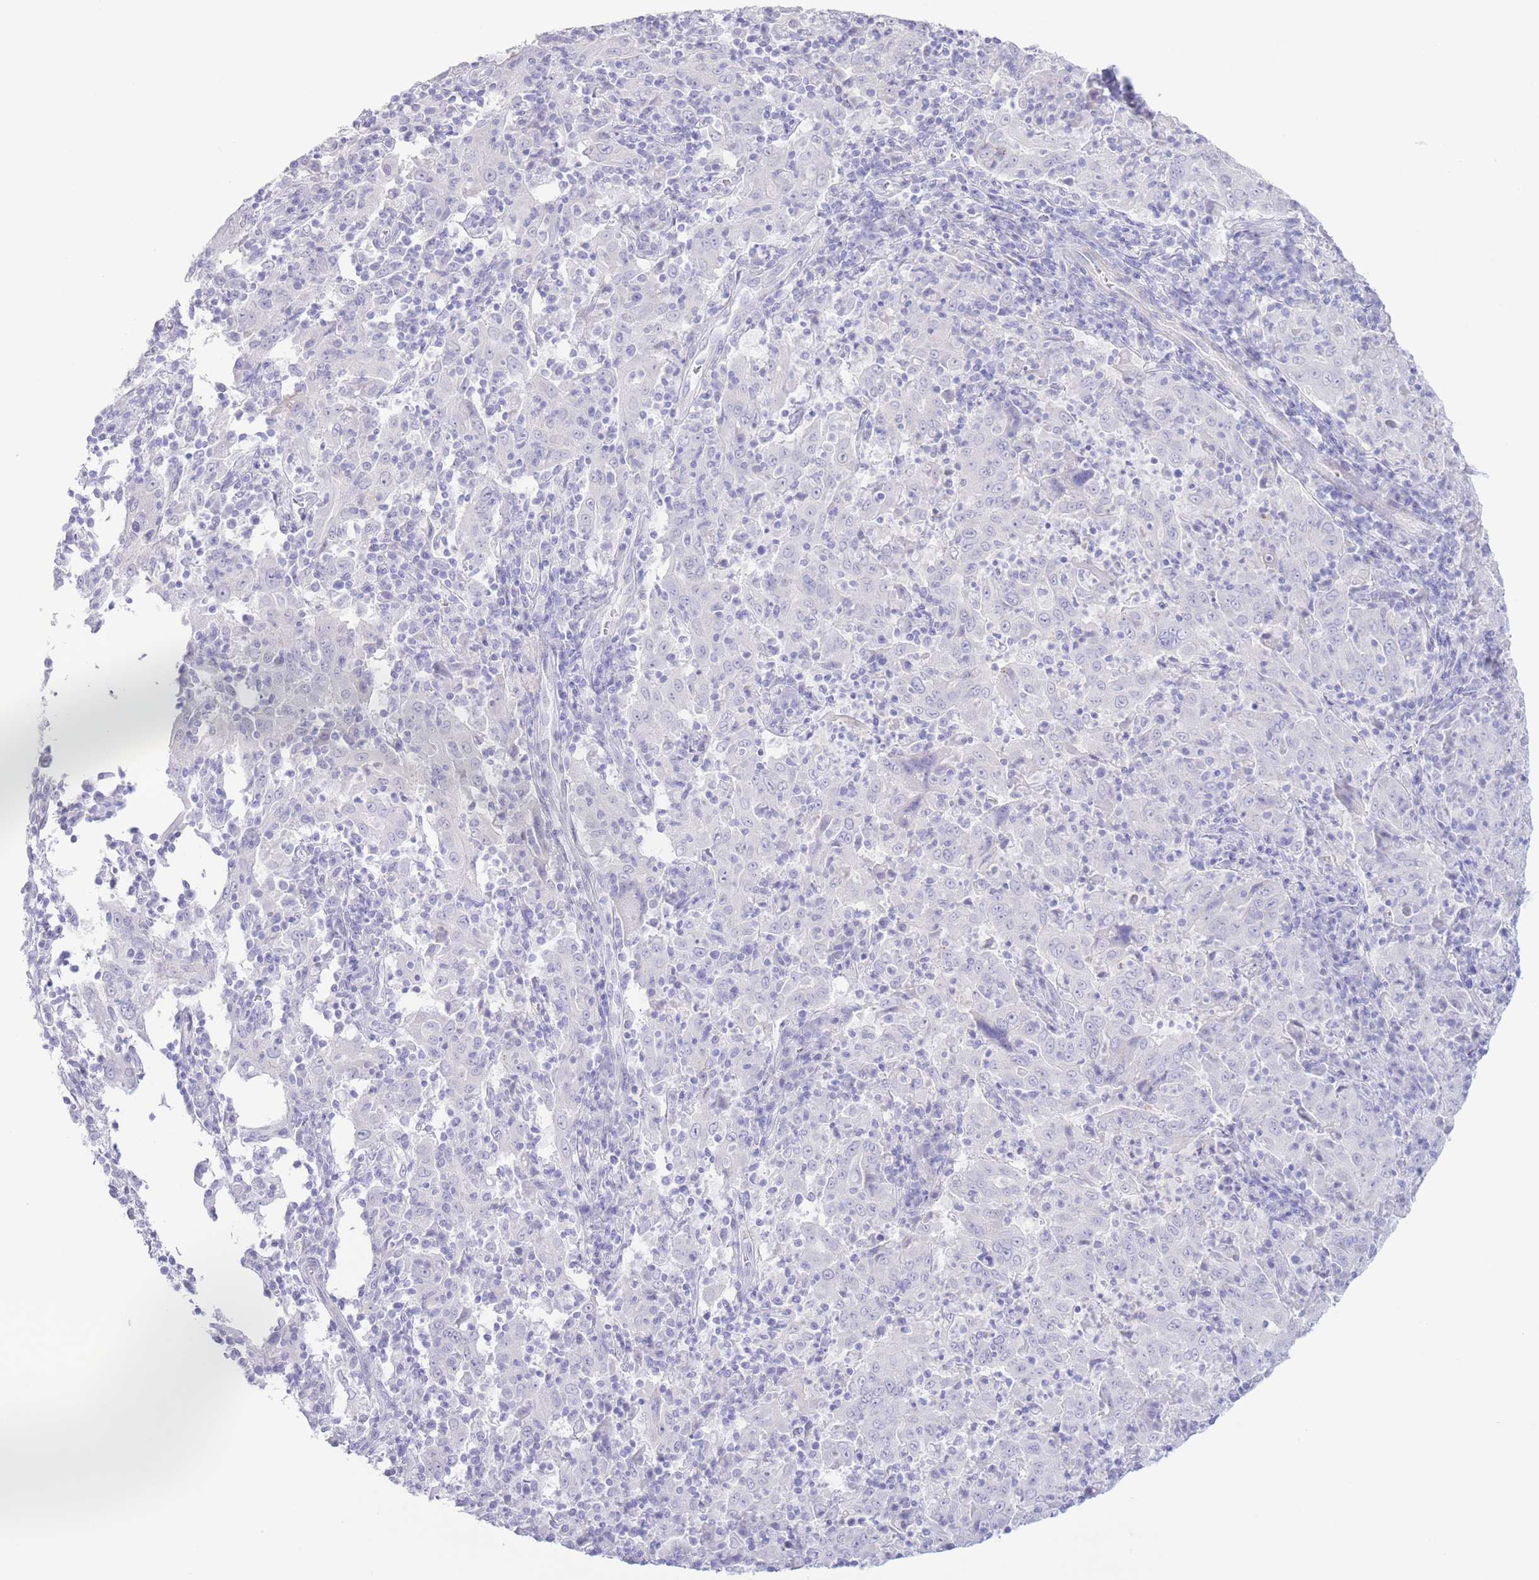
{"staining": {"intensity": "negative", "quantity": "none", "location": "none"}, "tissue": "pancreatic cancer", "cell_type": "Tumor cells", "image_type": "cancer", "snomed": [{"axis": "morphology", "description": "Adenocarcinoma, NOS"}, {"axis": "topography", "description": "Pancreas"}], "caption": "The image reveals no staining of tumor cells in adenocarcinoma (pancreatic).", "gene": "PKLR", "patient": {"sex": "male", "age": 63}}